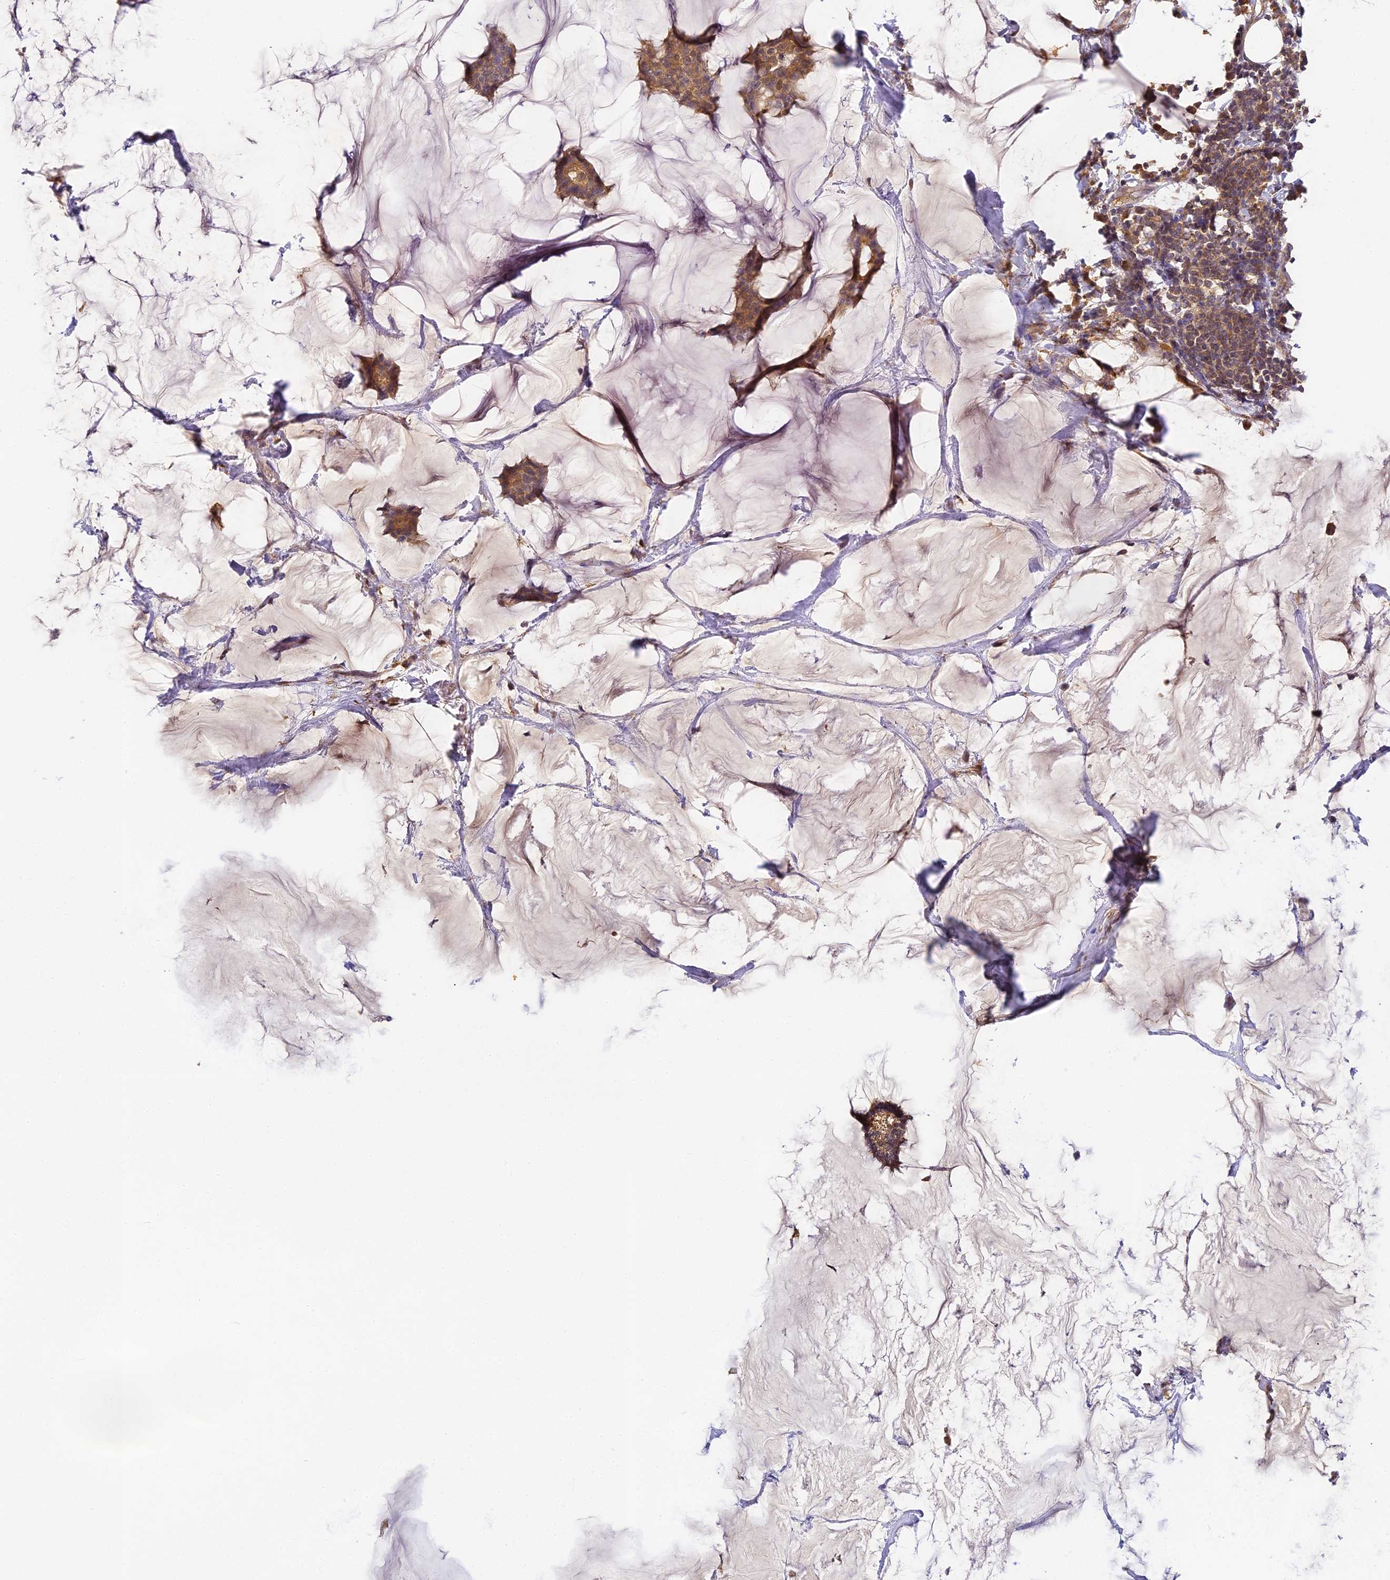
{"staining": {"intensity": "moderate", "quantity": ">75%", "location": "cytoplasmic/membranous"}, "tissue": "breast cancer", "cell_type": "Tumor cells", "image_type": "cancer", "snomed": [{"axis": "morphology", "description": "Duct carcinoma"}, {"axis": "topography", "description": "Breast"}], "caption": "High-power microscopy captured an IHC histopathology image of breast invasive ductal carcinoma, revealing moderate cytoplasmic/membranous staining in approximately >75% of tumor cells. (DAB = brown stain, brightfield microscopy at high magnification).", "gene": "YAE1", "patient": {"sex": "female", "age": 93}}